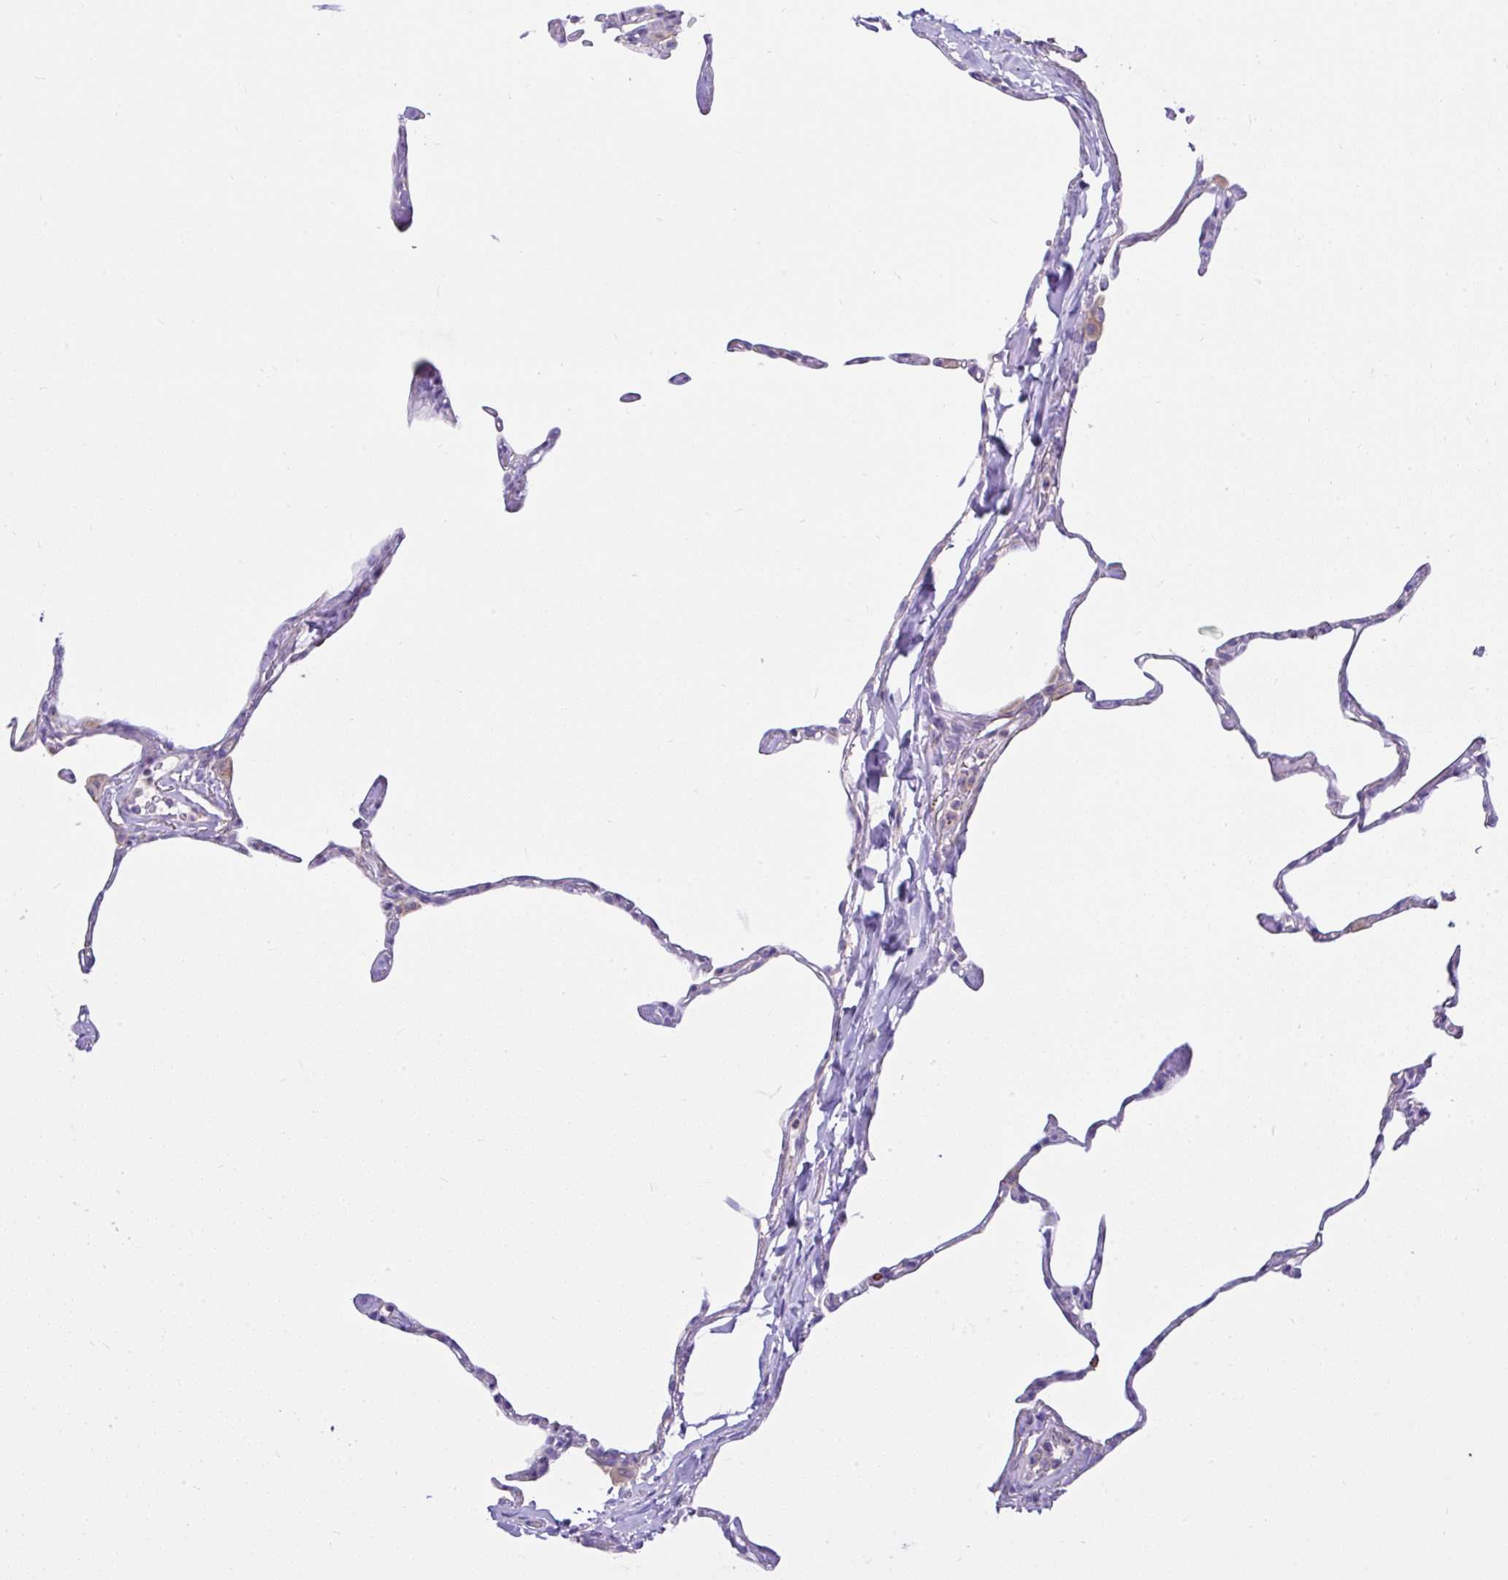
{"staining": {"intensity": "negative", "quantity": "none", "location": "none"}, "tissue": "lung", "cell_type": "Alveolar cells", "image_type": "normal", "snomed": [{"axis": "morphology", "description": "Normal tissue, NOS"}, {"axis": "topography", "description": "Lung"}], "caption": "There is no significant positivity in alveolar cells of lung. (DAB immunohistochemistry (IHC) with hematoxylin counter stain).", "gene": "CCDC142", "patient": {"sex": "male", "age": 65}}